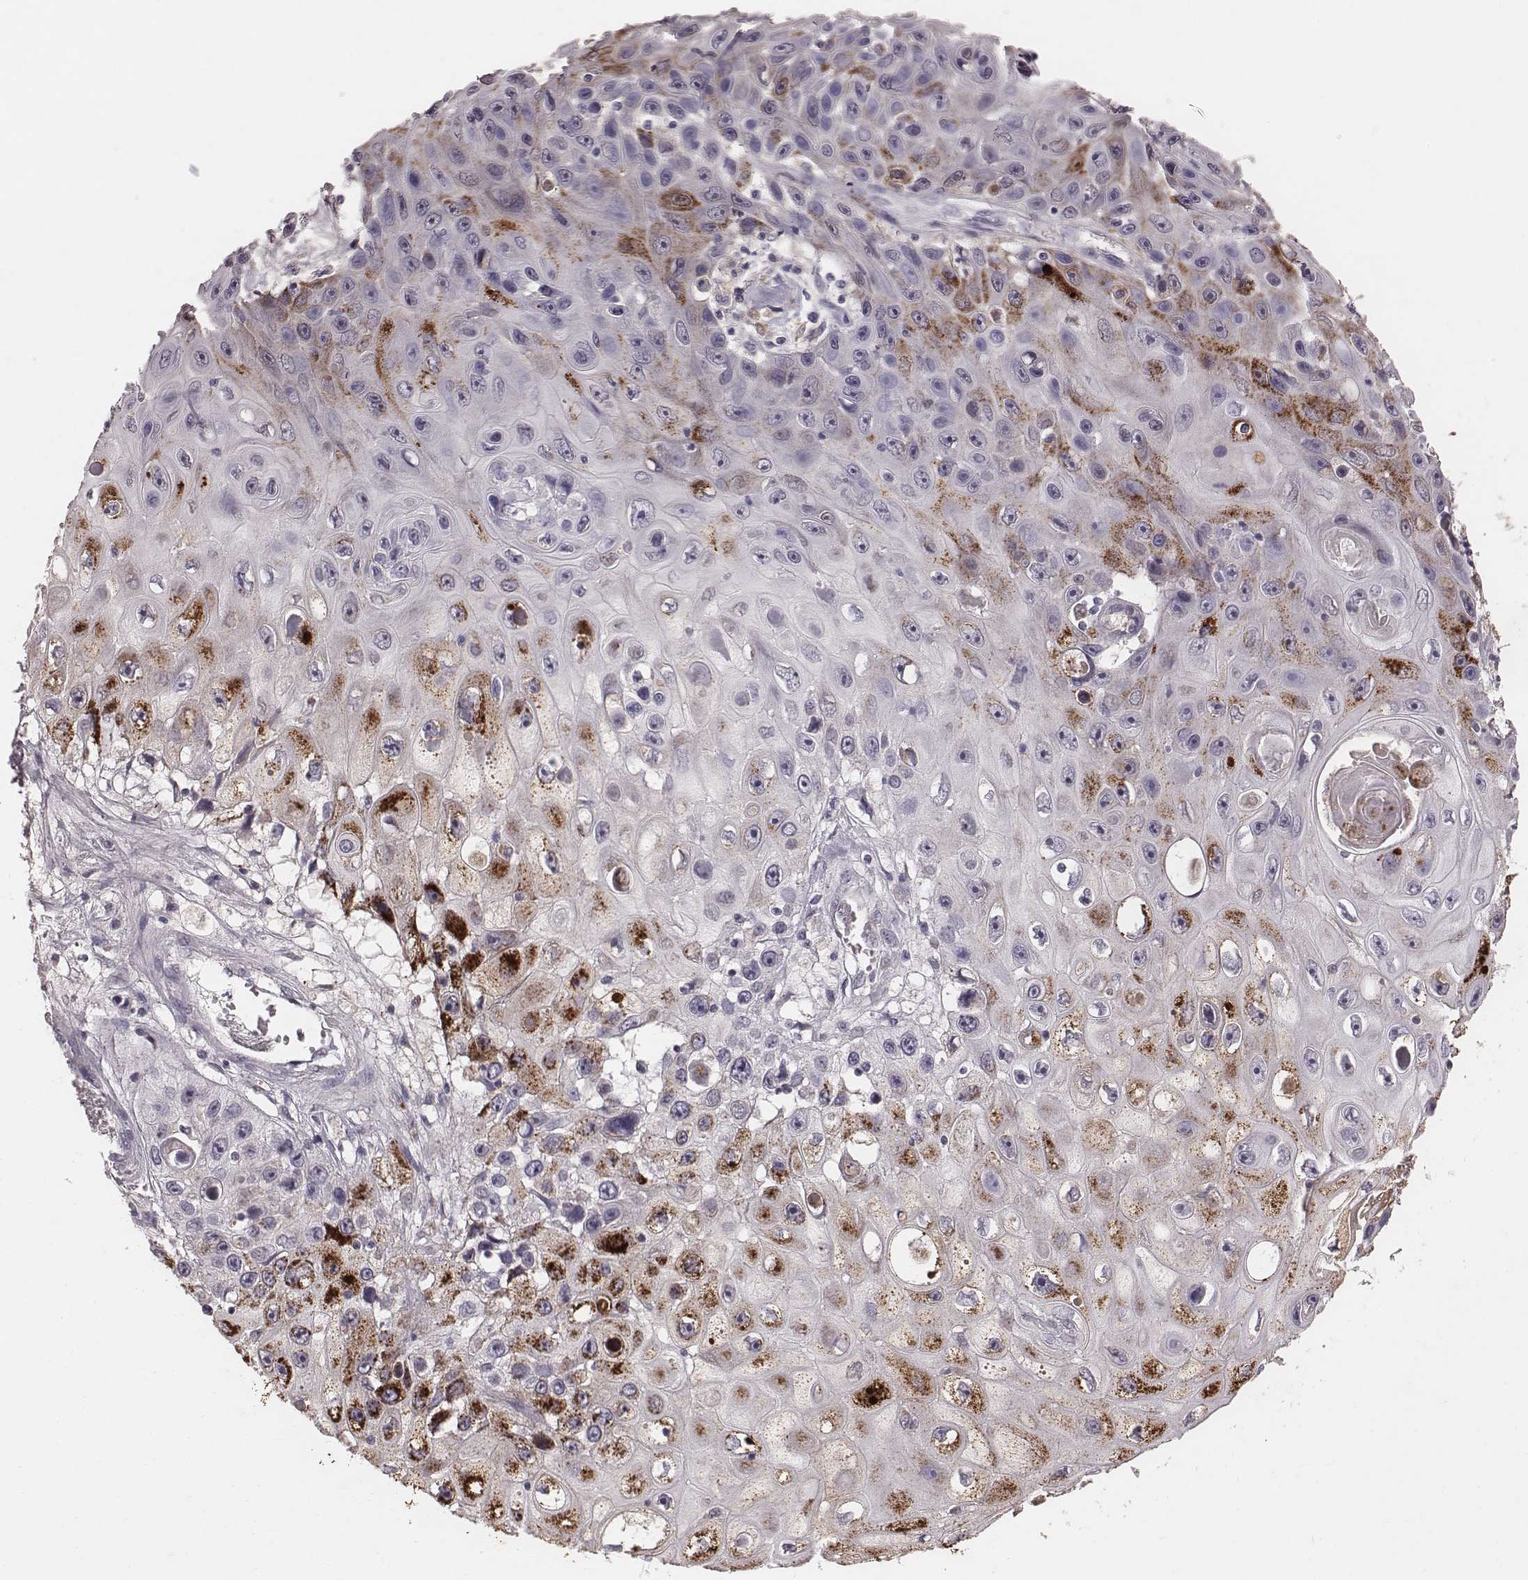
{"staining": {"intensity": "moderate", "quantity": "<25%", "location": "cytoplasmic/membranous"}, "tissue": "skin cancer", "cell_type": "Tumor cells", "image_type": "cancer", "snomed": [{"axis": "morphology", "description": "Squamous cell carcinoma, NOS"}, {"axis": "topography", "description": "Skin"}], "caption": "A photomicrograph of human skin cancer stained for a protein displays moderate cytoplasmic/membranous brown staining in tumor cells.", "gene": "CFTR", "patient": {"sex": "male", "age": 82}}